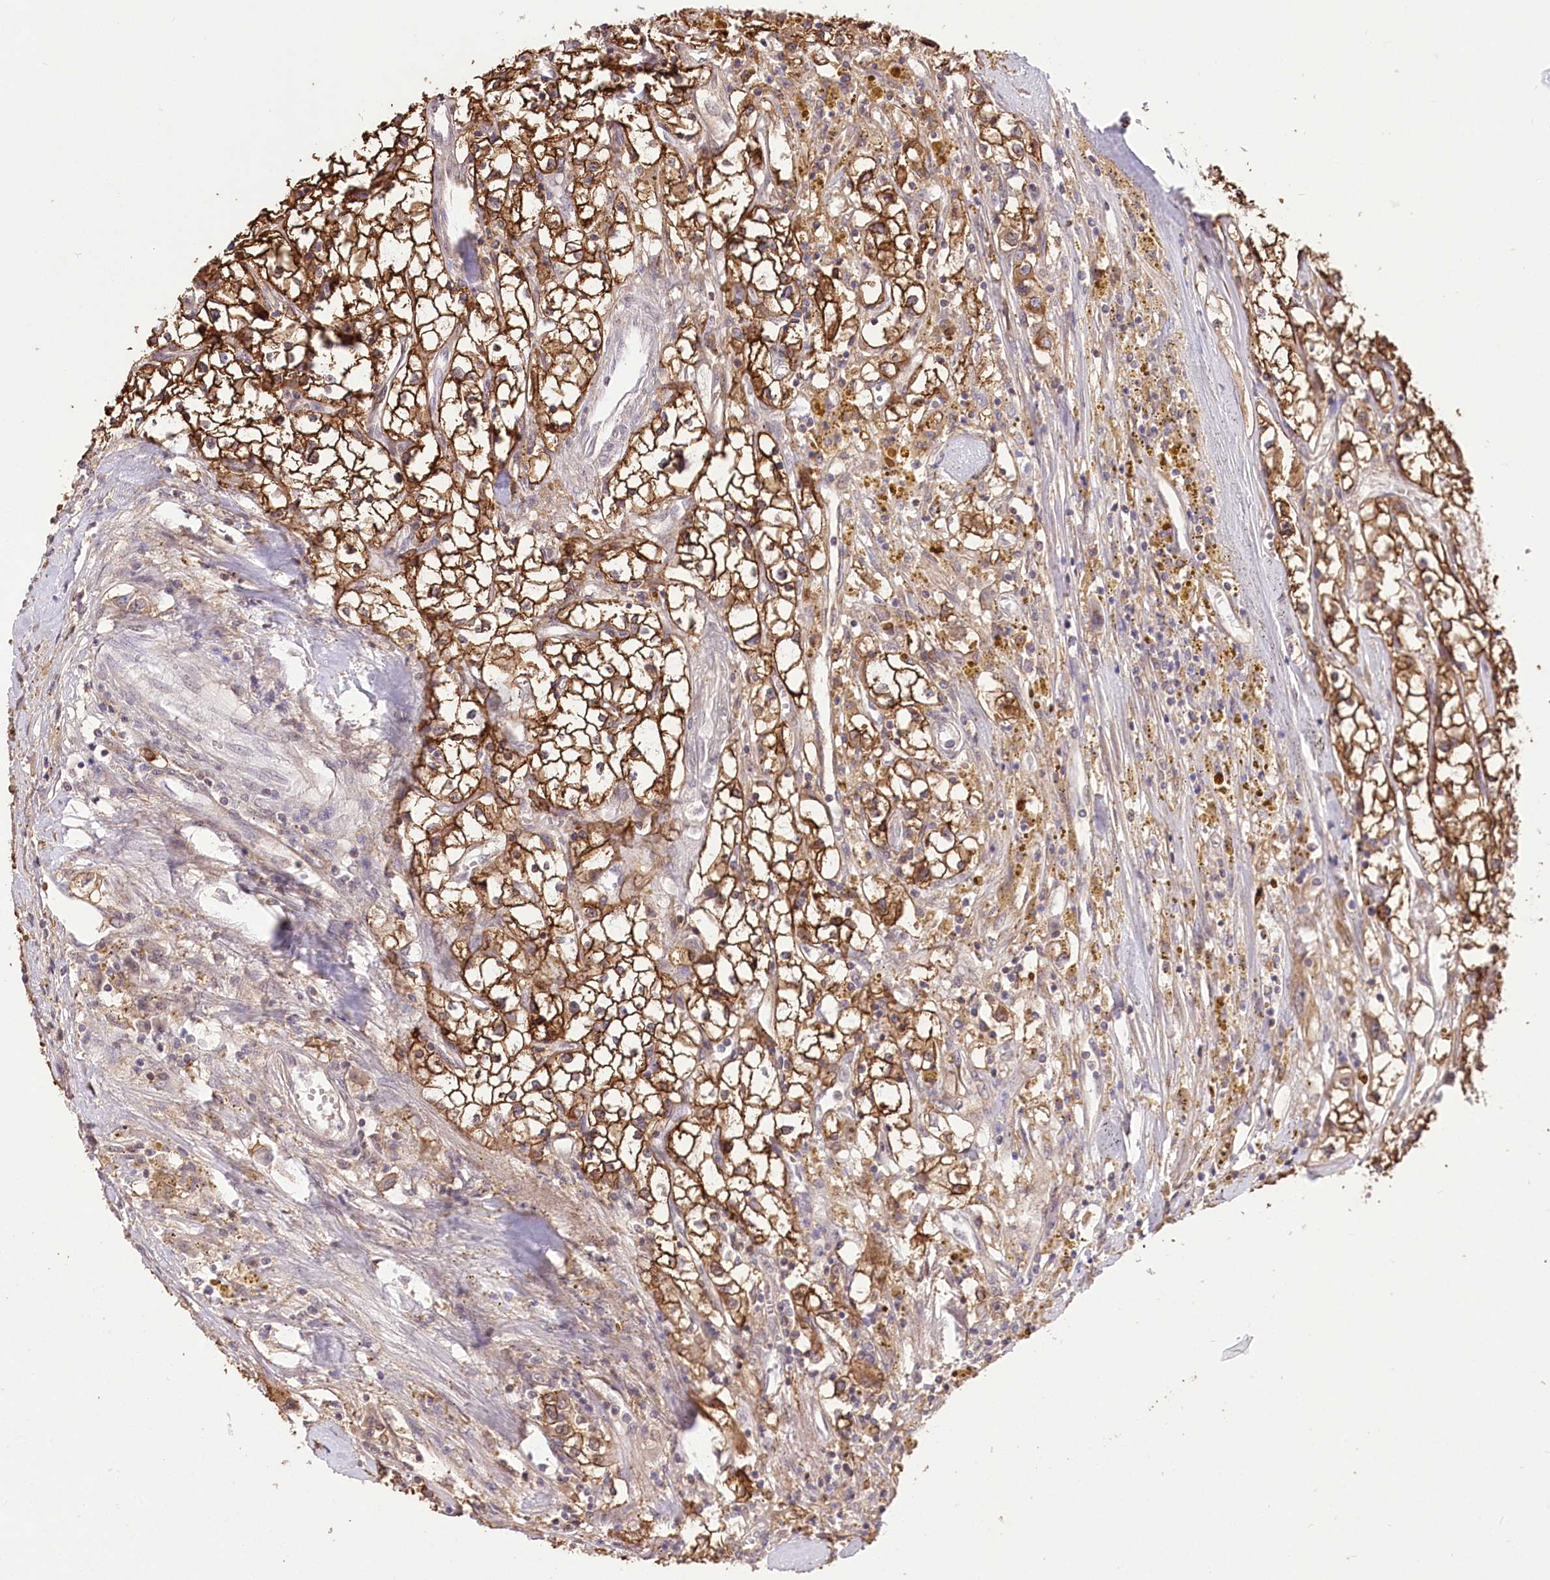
{"staining": {"intensity": "strong", "quantity": ">75%", "location": "cytoplasmic/membranous"}, "tissue": "renal cancer", "cell_type": "Tumor cells", "image_type": "cancer", "snomed": [{"axis": "morphology", "description": "Adenocarcinoma, NOS"}, {"axis": "topography", "description": "Kidney"}], "caption": "This photomicrograph displays renal adenocarcinoma stained with IHC to label a protein in brown. The cytoplasmic/membranous of tumor cells show strong positivity for the protein. Nuclei are counter-stained blue.", "gene": "UGP2", "patient": {"sex": "male", "age": 56}}